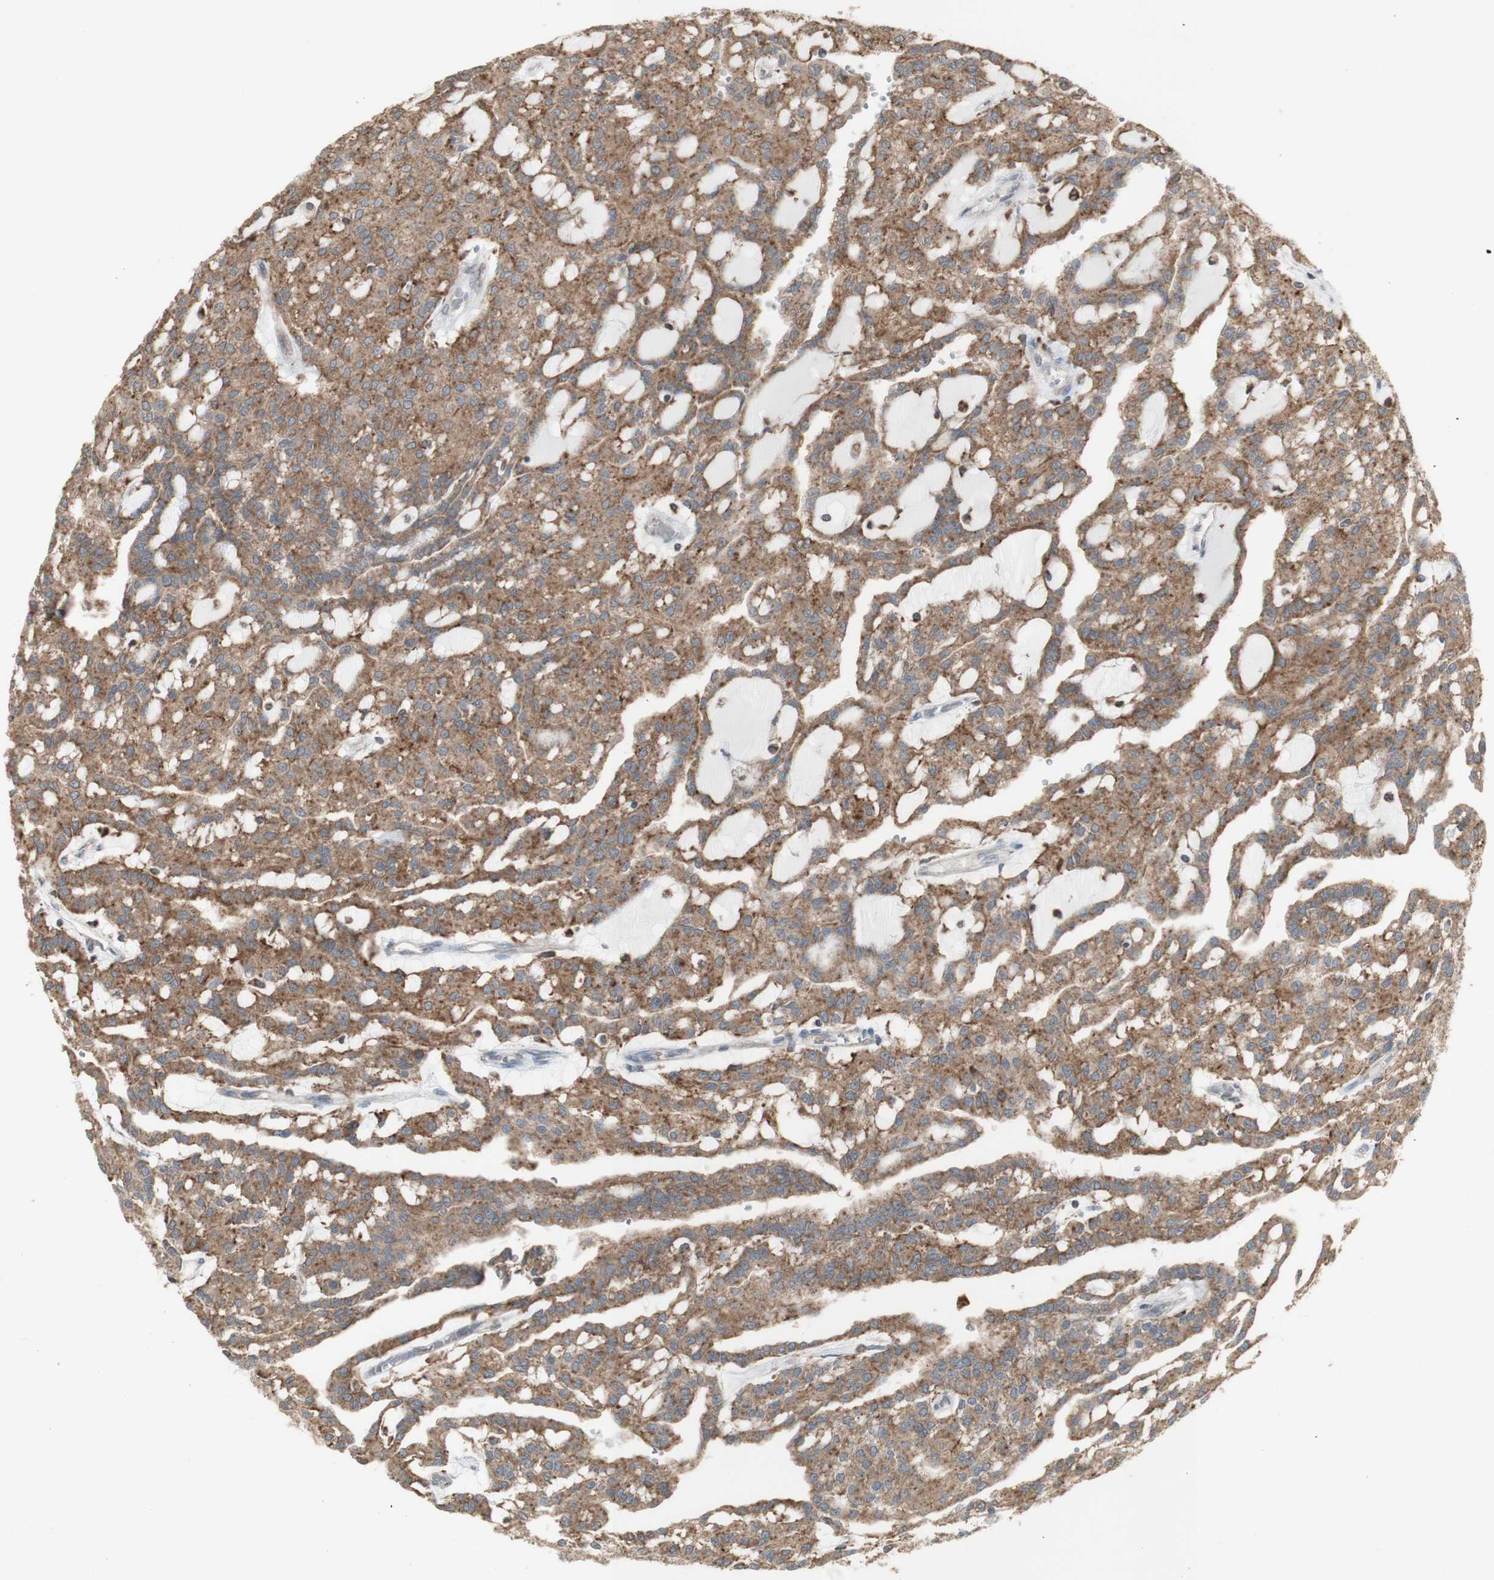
{"staining": {"intensity": "moderate", "quantity": ">75%", "location": "cytoplasmic/membranous"}, "tissue": "renal cancer", "cell_type": "Tumor cells", "image_type": "cancer", "snomed": [{"axis": "morphology", "description": "Adenocarcinoma, NOS"}, {"axis": "topography", "description": "Kidney"}], "caption": "Protein expression analysis of renal adenocarcinoma reveals moderate cytoplasmic/membranous positivity in about >75% of tumor cells. Nuclei are stained in blue.", "gene": "ATP6V1E1", "patient": {"sex": "male", "age": 63}}